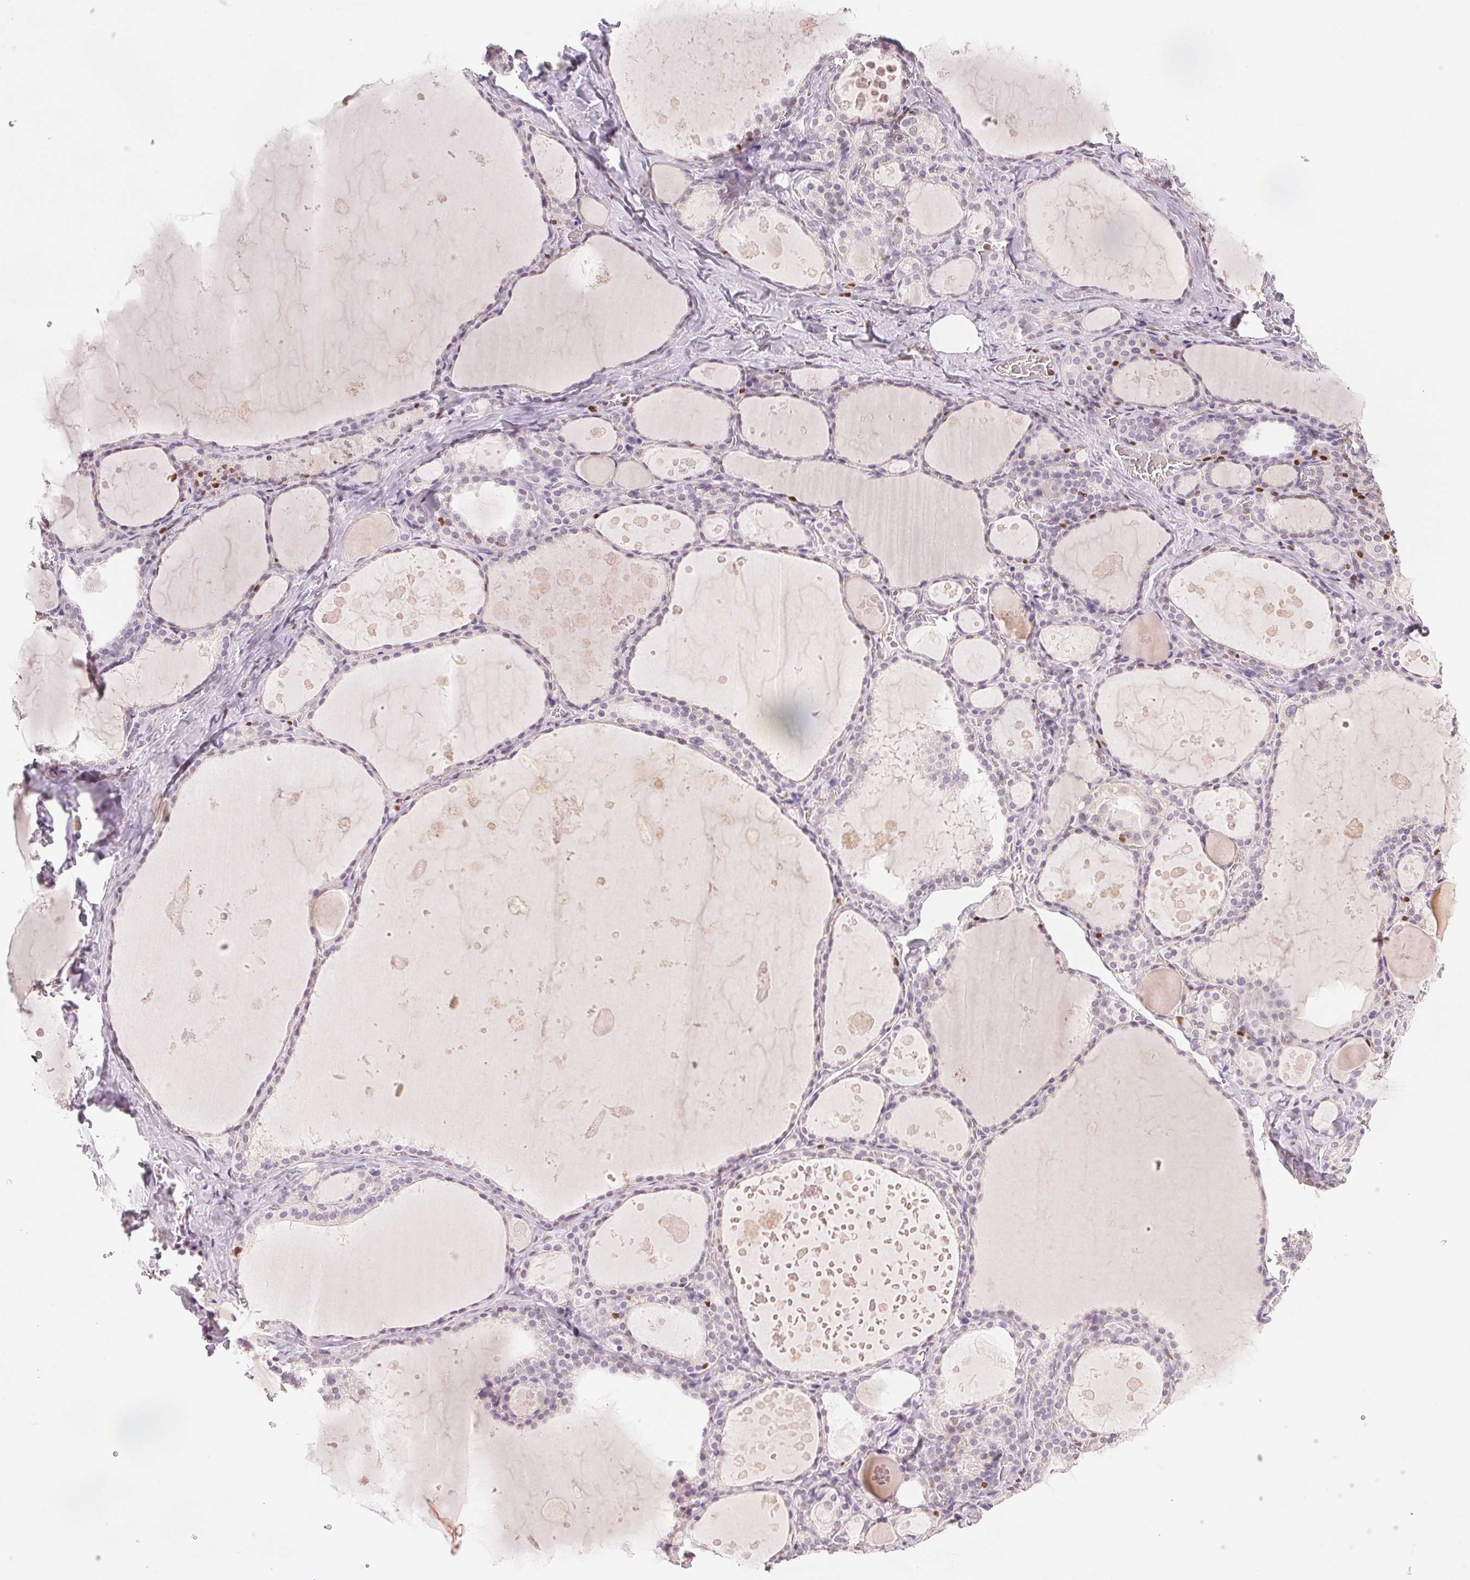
{"staining": {"intensity": "negative", "quantity": "none", "location": "none"}, "tissue": "thyroid gland", "cell_type": "Glandular cells", "image_type": "normal", "snomed": [{"axis": "morphology", "description": "Normal tissue, NOS"}, {"axis": "topography", "description": "Thyroid gland"}], "caption": "A high-resolution histopathology image shows immunohistochemistry staining of unremarkable thyroid gland, which shows no significant positivity in glandular cells.", "gene": "RUNX2", "patient": {"sex": "male", "age": 56}}